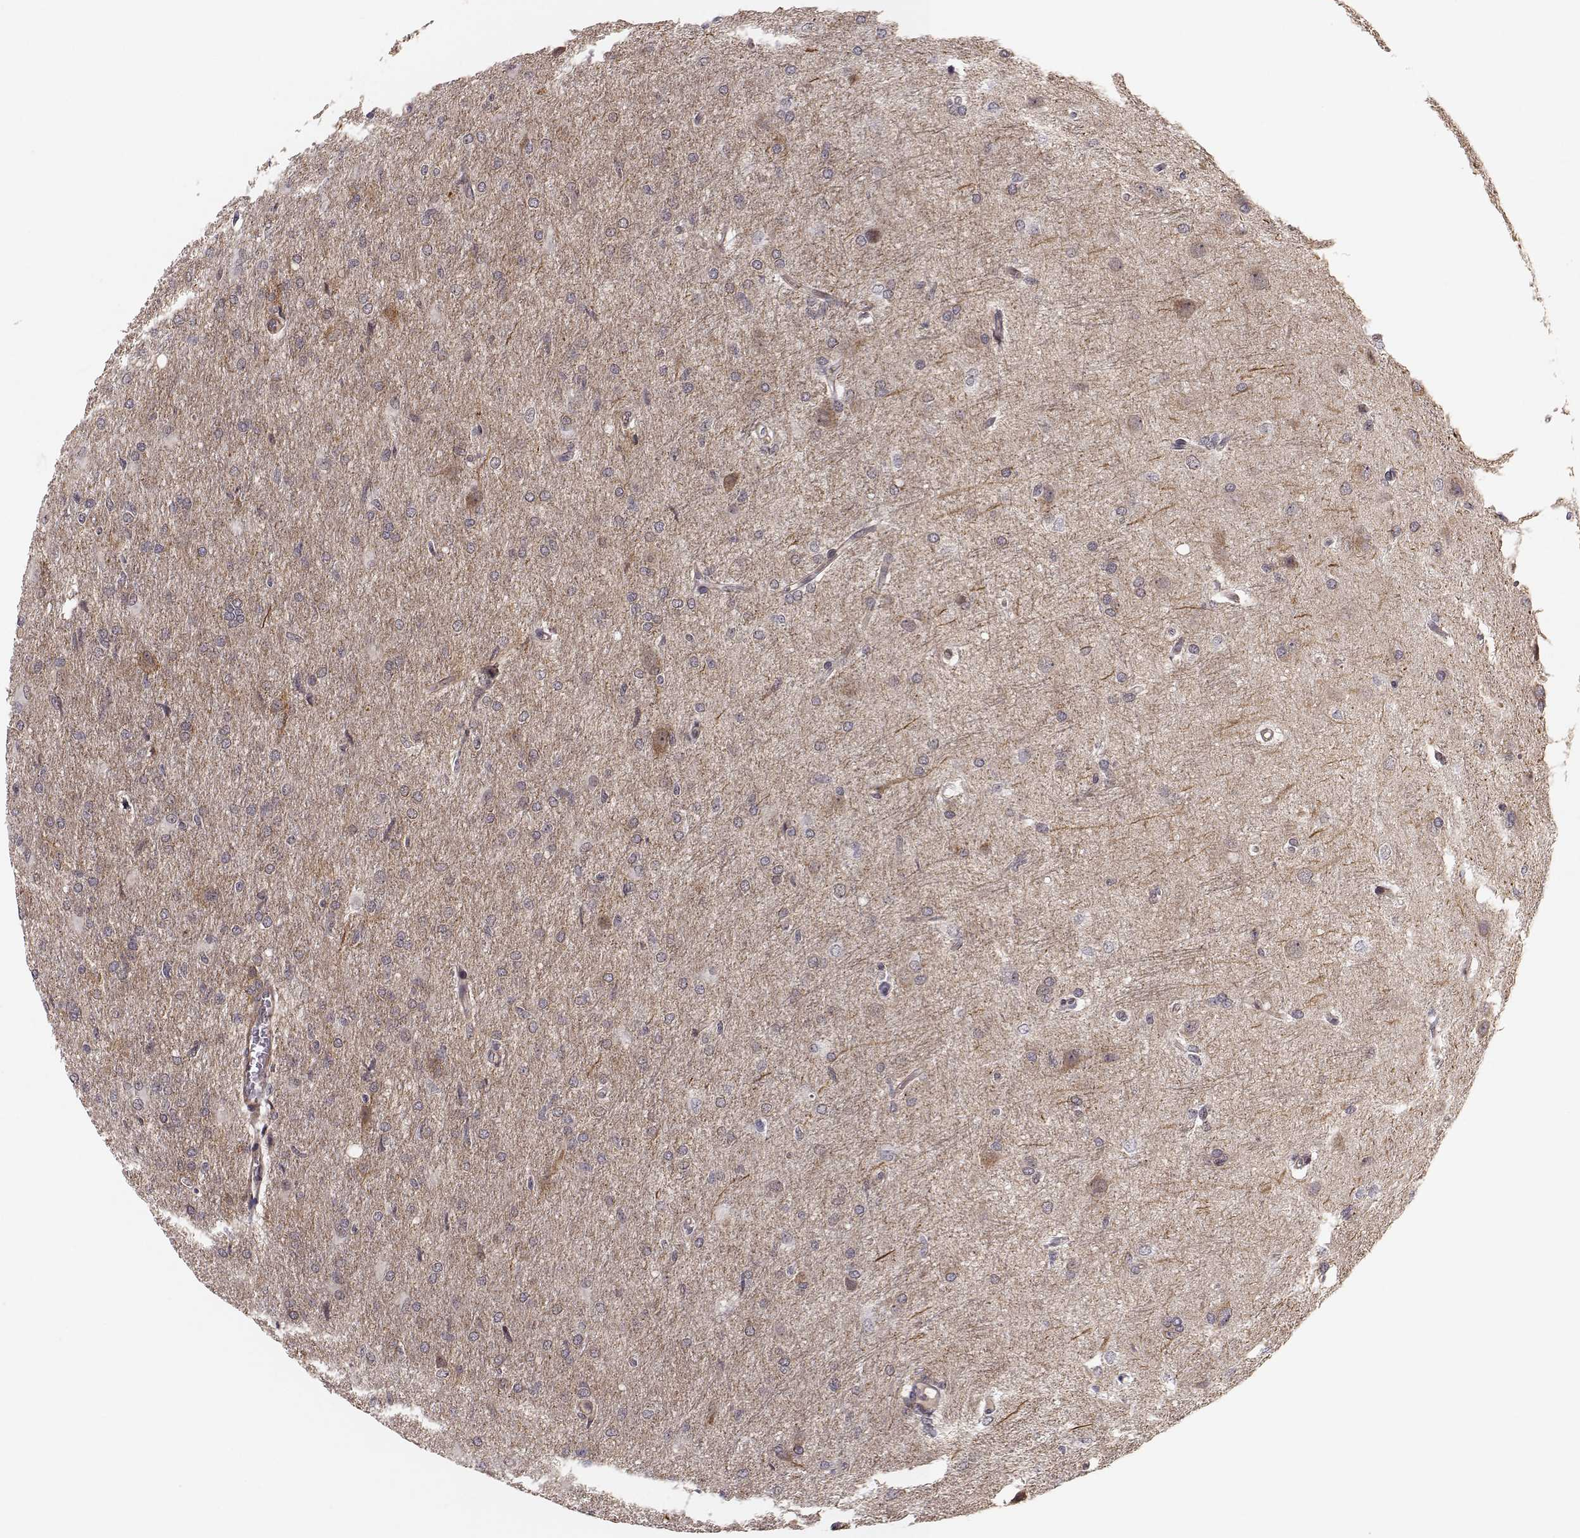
{"staining": {"intensity": "negative", "quantity": "none", "location": "none"}, "tissue": "glioma", "cell_type": "Tumor cells", "image_type": "cancer", "snomed": [{"axis": "morphology", "description": "Glioma, malignant, High grade"}, {"axis": "topography", "description": "Brain"}], "caption": "An image of human glioma is negative for staining in tumor cells.", "gene": "PLEKHG3", "patient": {"sex": "male", "age": 68}}